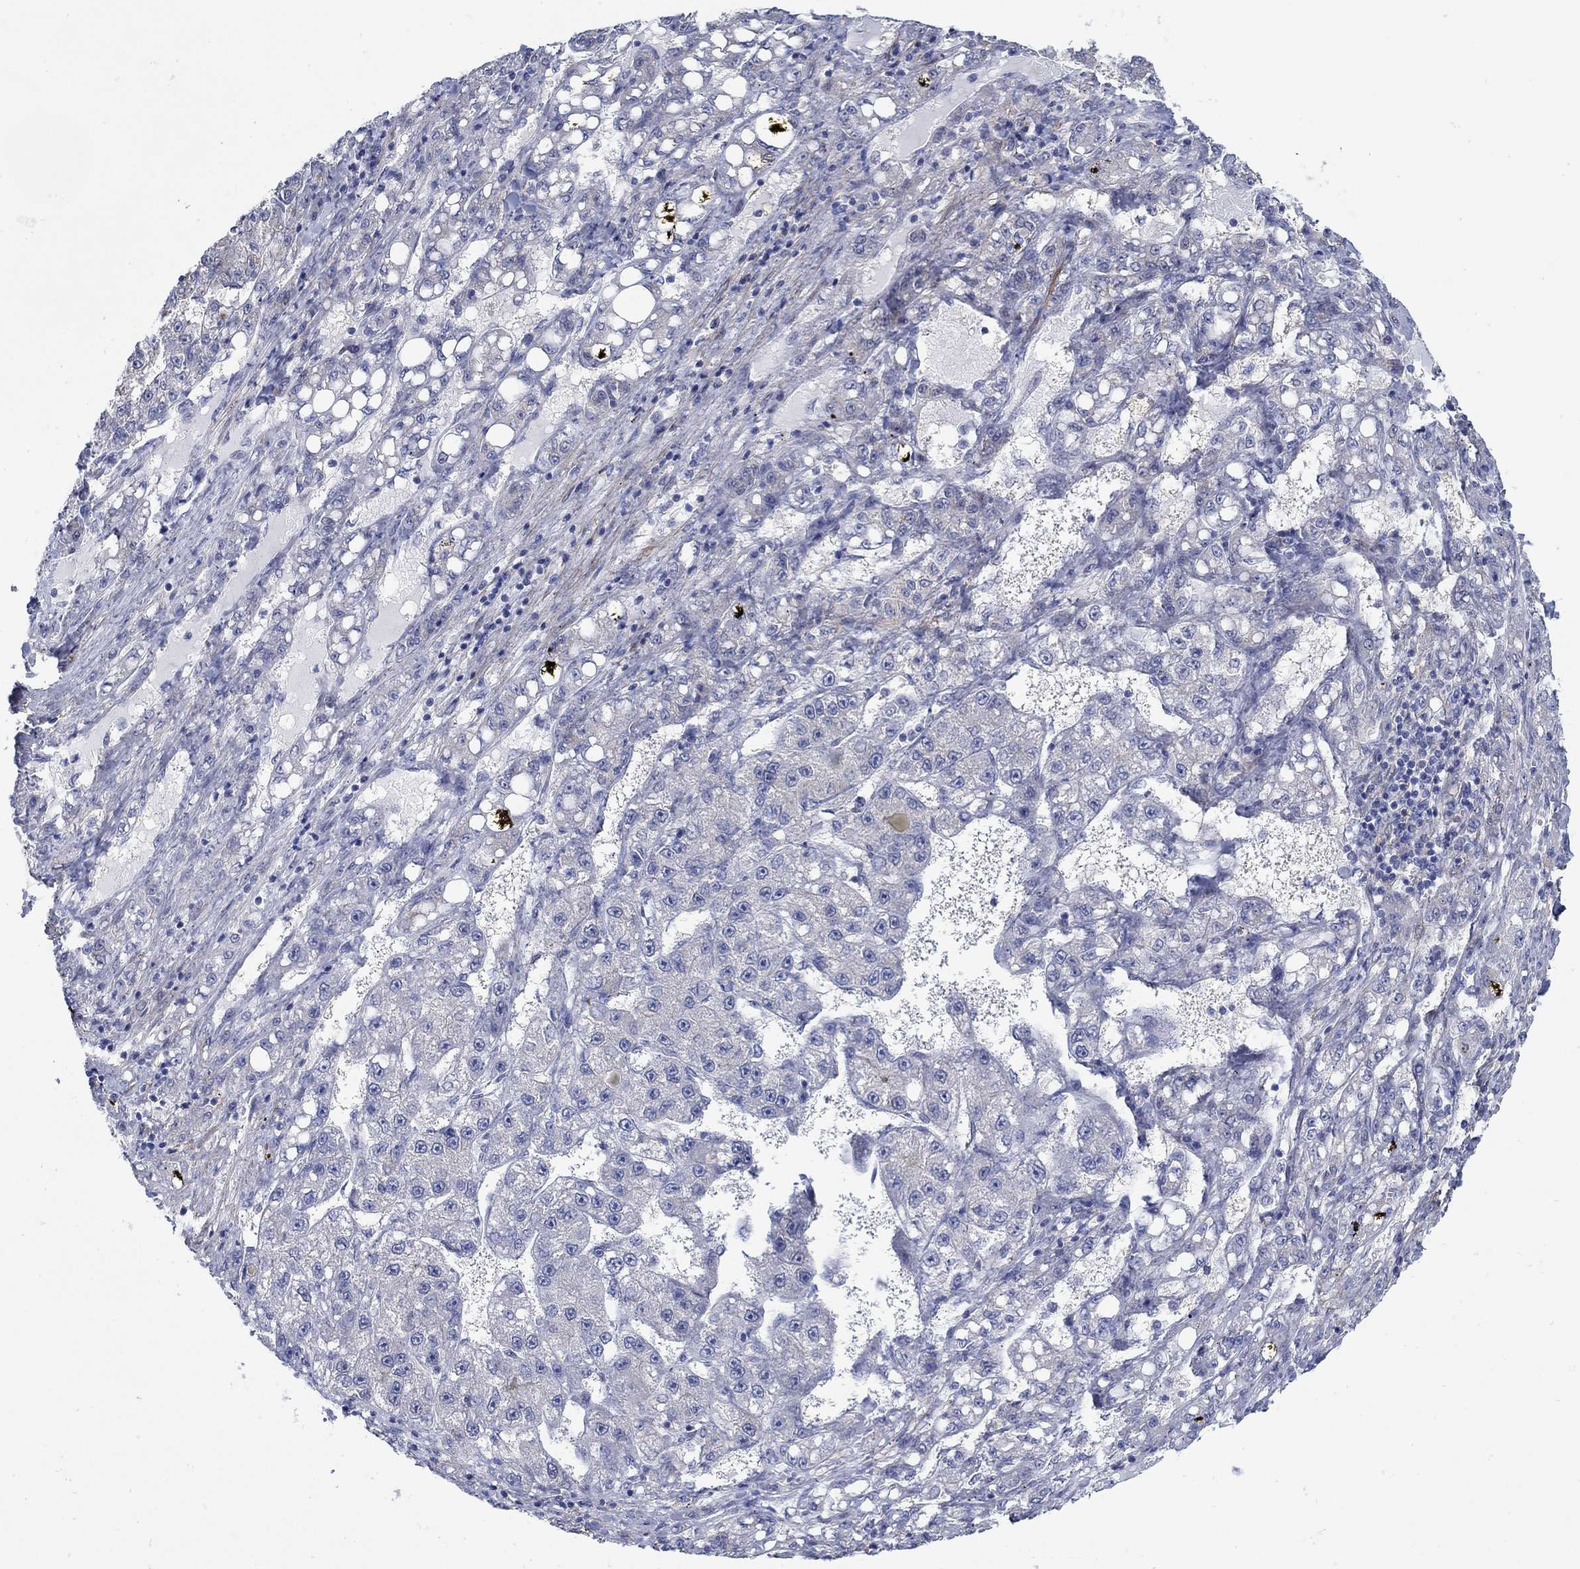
{"staining": {"intensity": "negative", "quantity": "none", "location": "none"}, "tissue": "liver cancer", "cell_type": "Tumor cells", "image_type": "cancer", "snomed": [{"axis": "morphology", "description": "Carcinoma, Hepatocellular, NOS"}, {"axis": "topography", "description": "Liver"}], "caption": "Liver cancer stained for a protein using immunohistochemistry (IHC) displays no expression tumor cells.", "gene": "SCN7A", "patient": {"sex": "female", "age": 65}}